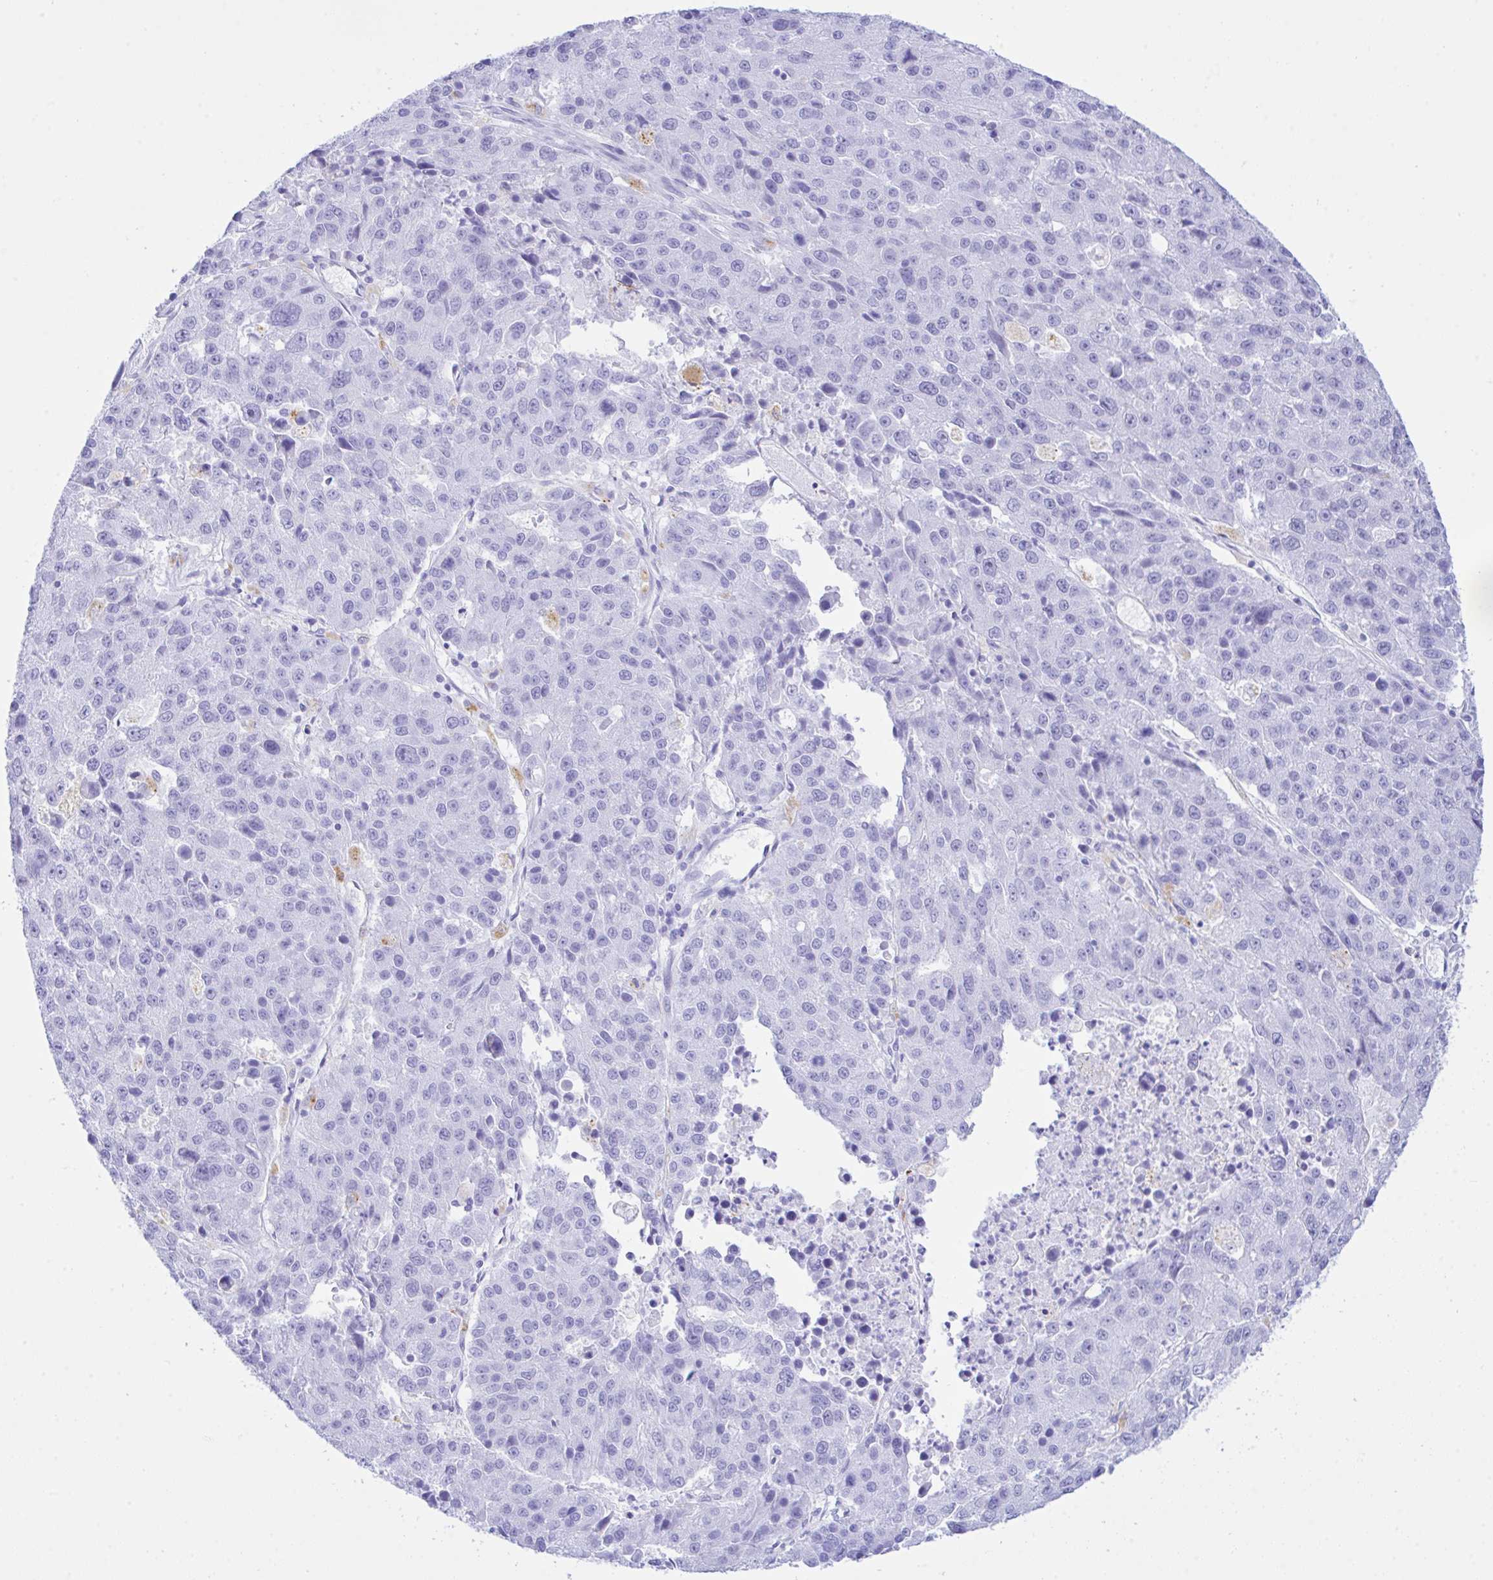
{"staining": {"intensity": "negative", "quantity": "none", "location": "none"}, "tissue": "stomach cancer", "cell_type": "Tumor cells", "image_type": "cancer", "snomed": [{"axis": "morphology", "description": "Adenocarcinoma, NOS"}, {"axis": "topography", "description": "Stomach"}], "caption": "Protein analysis of stomach cancer (adenocarcinoma) exhibits no significant staining in tumor cells.", "gene": "SELENOV", "patient": {"sex": "male", "age": 71}}